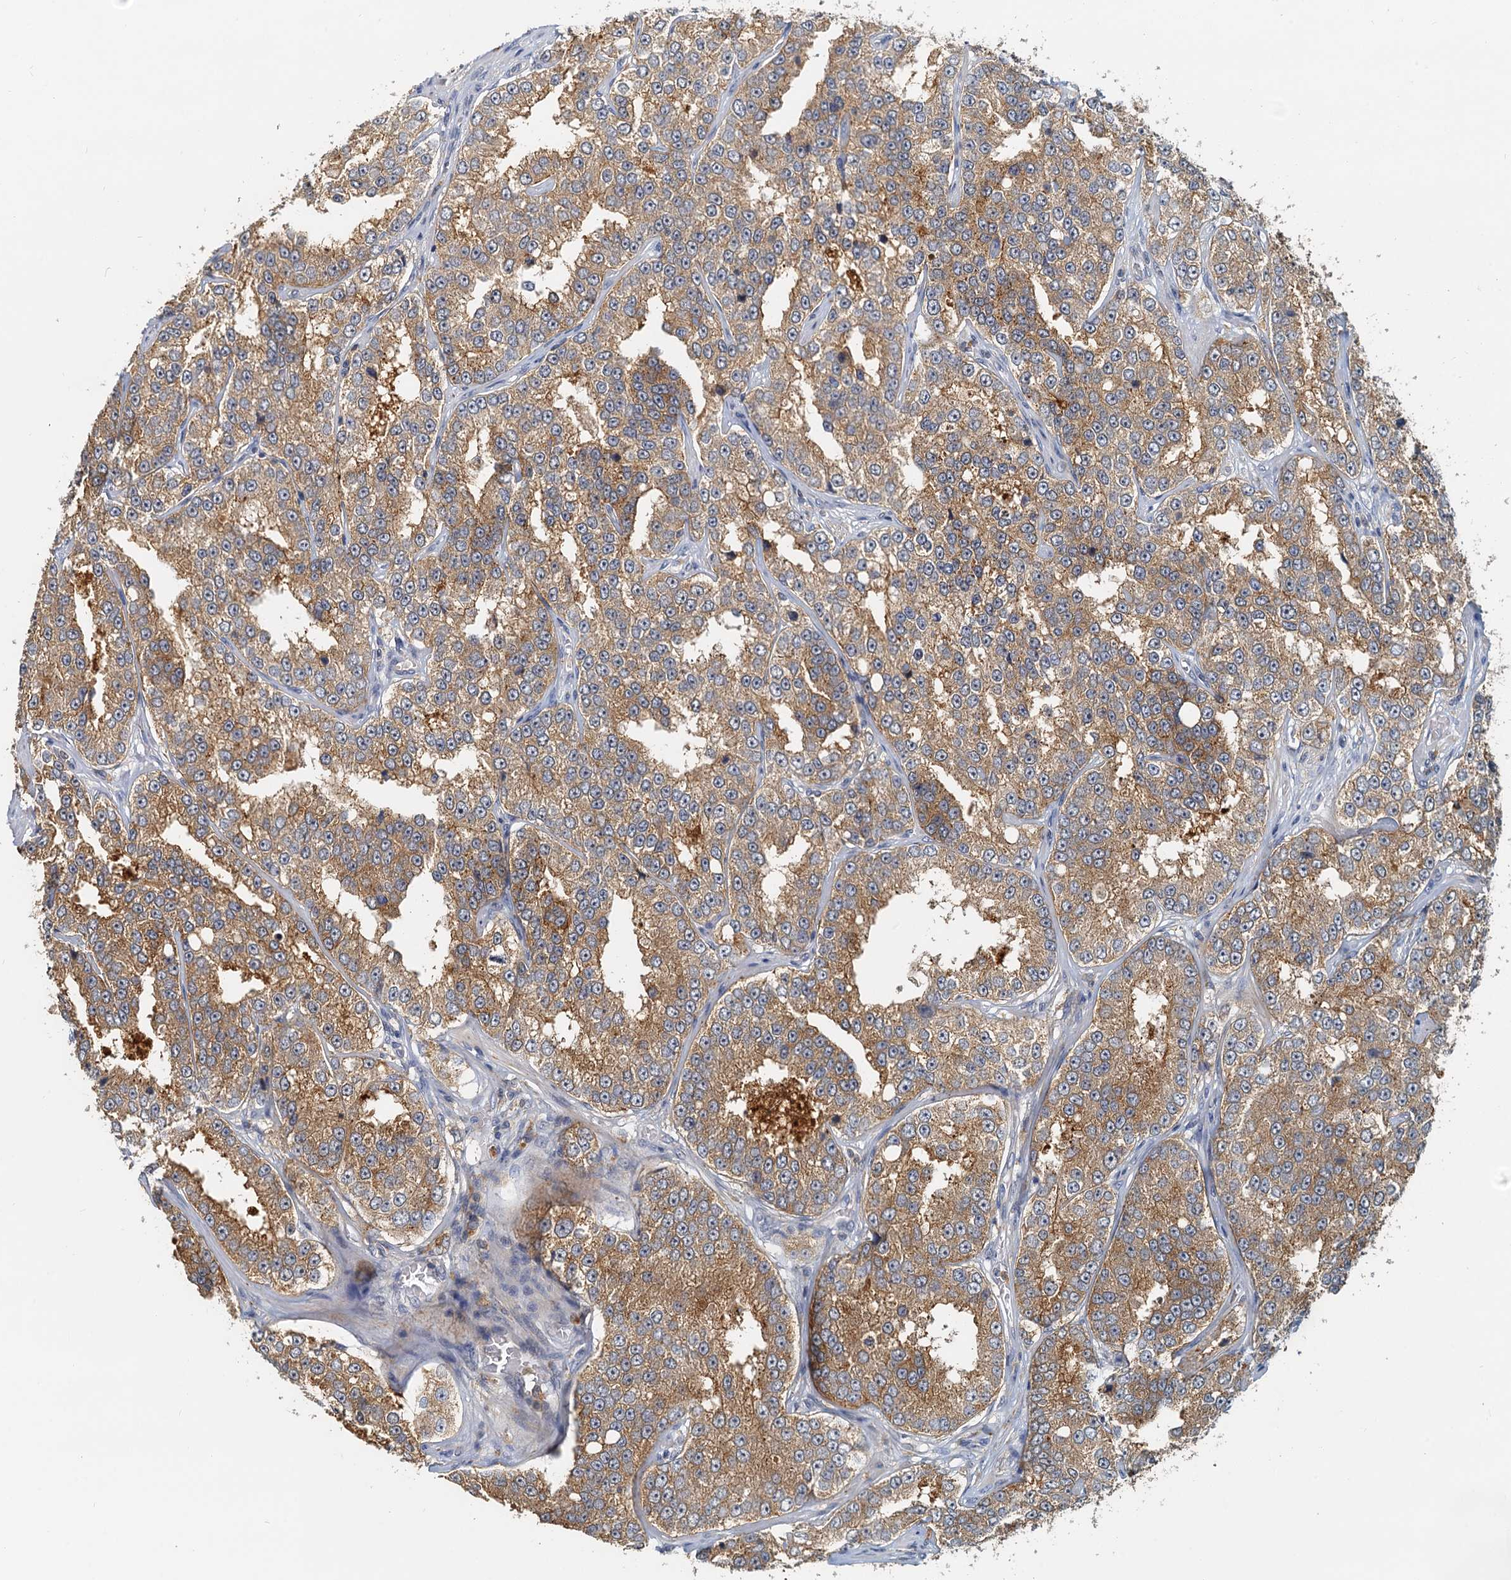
{"staining": {"intensity": "moderate", "quantity": ">75%", "location": "cytoplasmic/membranous"}, "tissue": "prostate cancer", "cell_type": "Tumor cells", "image_type": "cancer", "snomed": [{"axis": "morphology", "description": "Normal tissue, NOS"}, {"axis": "morphology", "description": "Adenocarcinoma, High grade"}, {"axis": "topography", "description": "Prostate"}], "caption": "Immunohistochemistry (IHC) of human high-grade adenocarcinoma (prostate) exhibits medium levels of moderate cytoplasmic/membranous expression in about >75% of tumor cells.", "gene": "TOLLIP", "patient": {"sex": "male", "age": 83}}